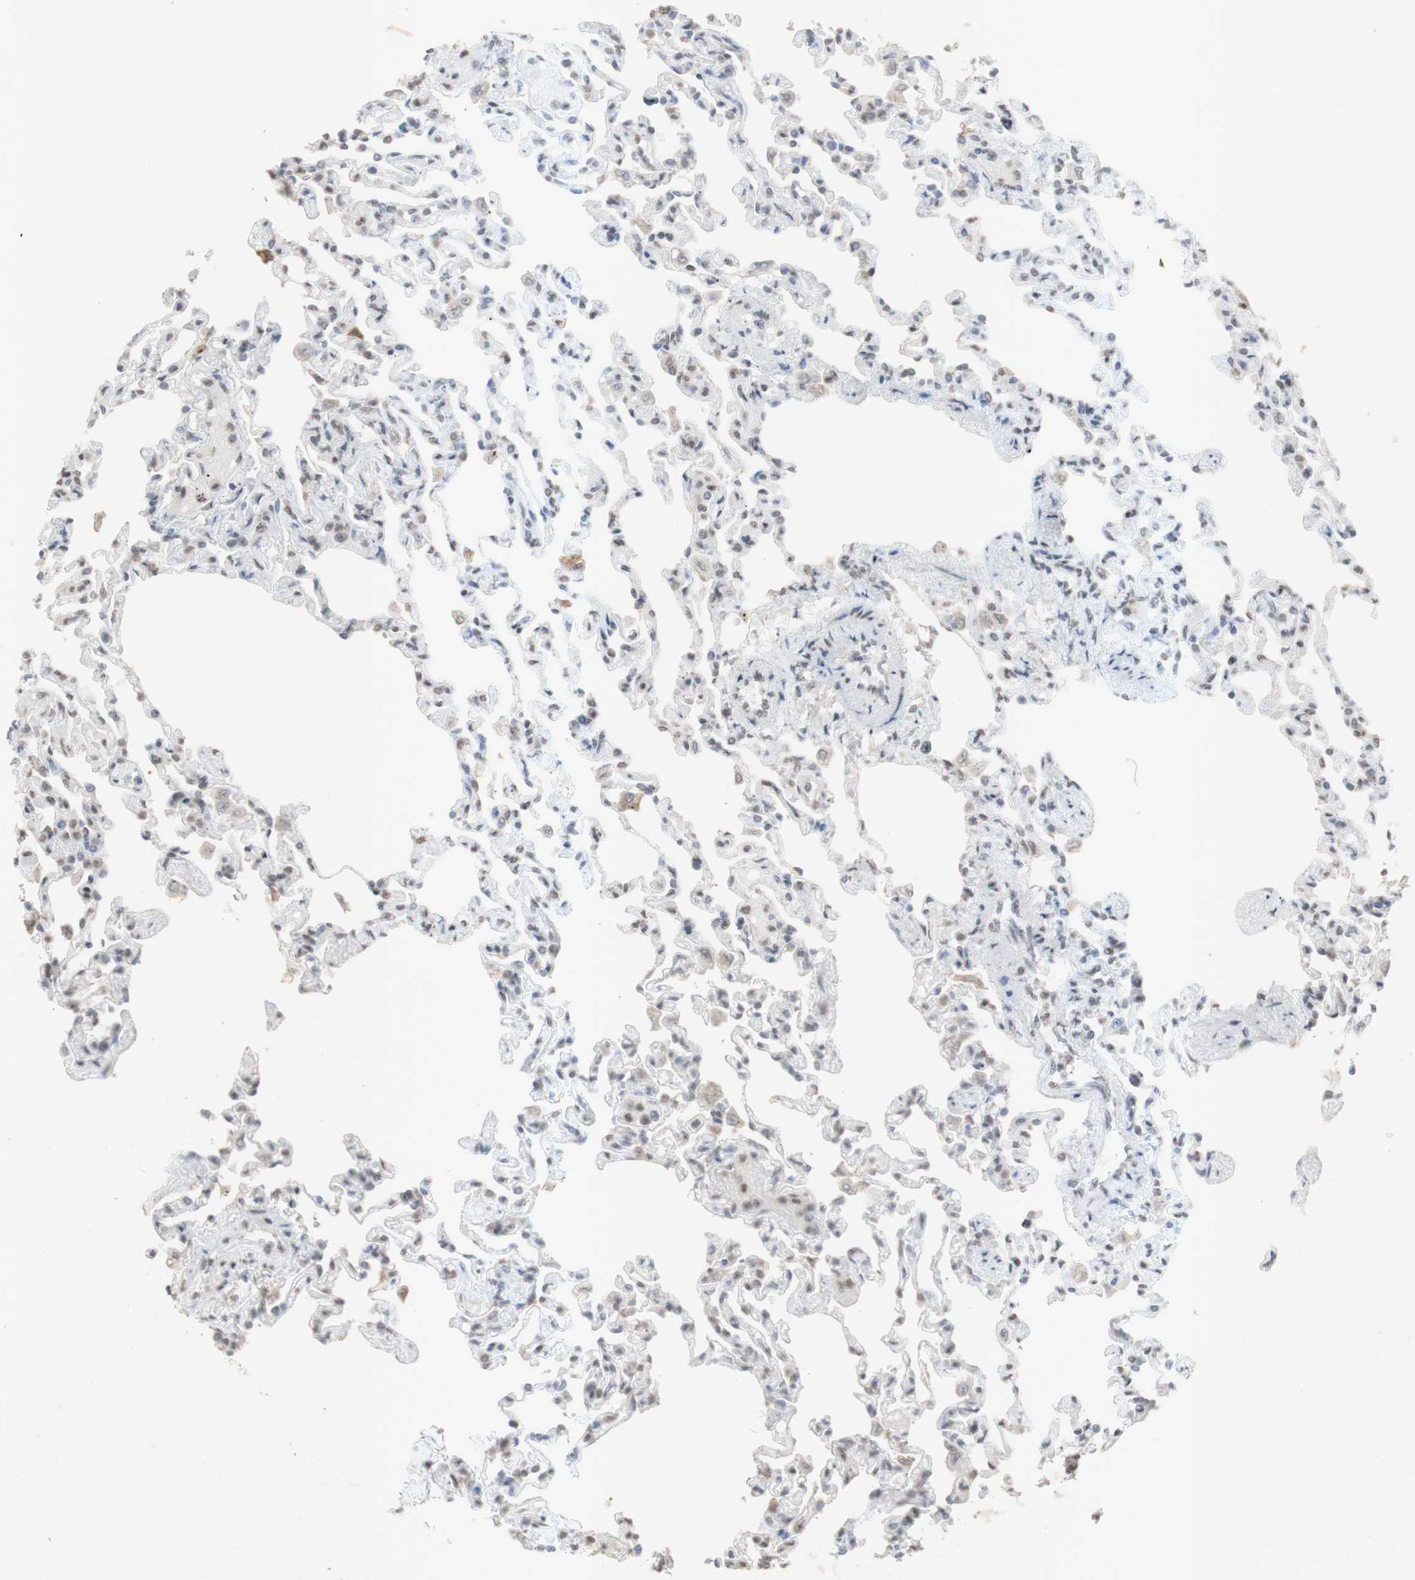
{"staining": {"intensity": "moderate", "quantity": "<25%", "location": "cytoplasmic/membranous,nuclear"}, "tissue": "lung", "cell_type": "Alveolar cells", "image_type": "normal", "snomed": [{"axis": "morphology", "description": "Normal tissue, NOS"}, {"axis": "topography", "description": "Lung"}], "caption": "Lung stained with a brown dye demonstrates moderate cytoplasmic/membranous,nuclear positive expression in approximately <25% of alveolar cells.", "gene": "CENPB", "patient": {"sex": "male", "age": 21}}